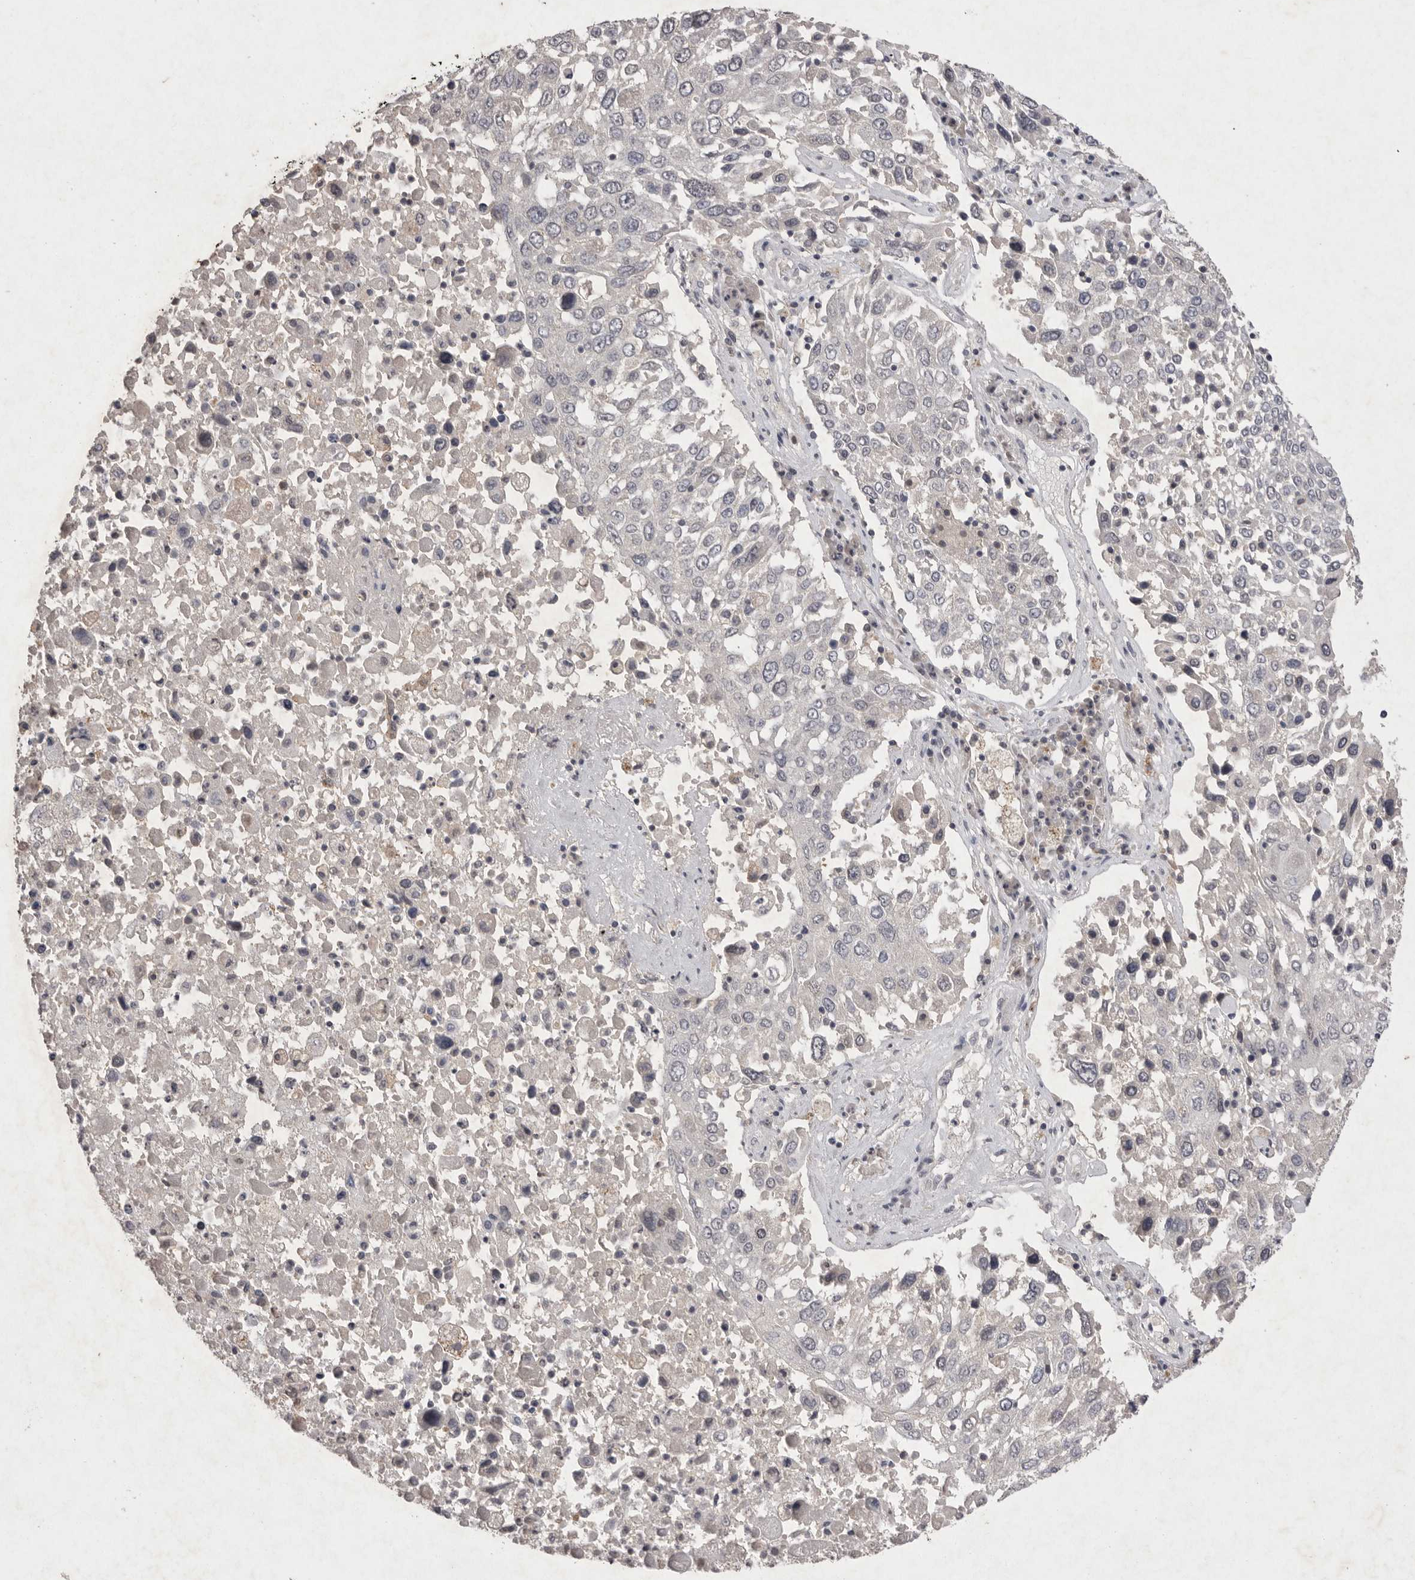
{"staining": {"intensity": "negative", "quantity": "none", "location": "none"}, "tissue": "lung cancer", "cell_type": "Tumor cells", "image_type": "cancer", "snomed": [{"axis": "morphology", "description": "Squamous cell carcinoma, NOS"}, {"axis": "topography", "description": "Lung"}], "caption": "Tumor cells are negative for protein expression in human lung squamous cell carcinoma.", "gene": "APLNR", "patient": {"sex": "male", "age": 65}}